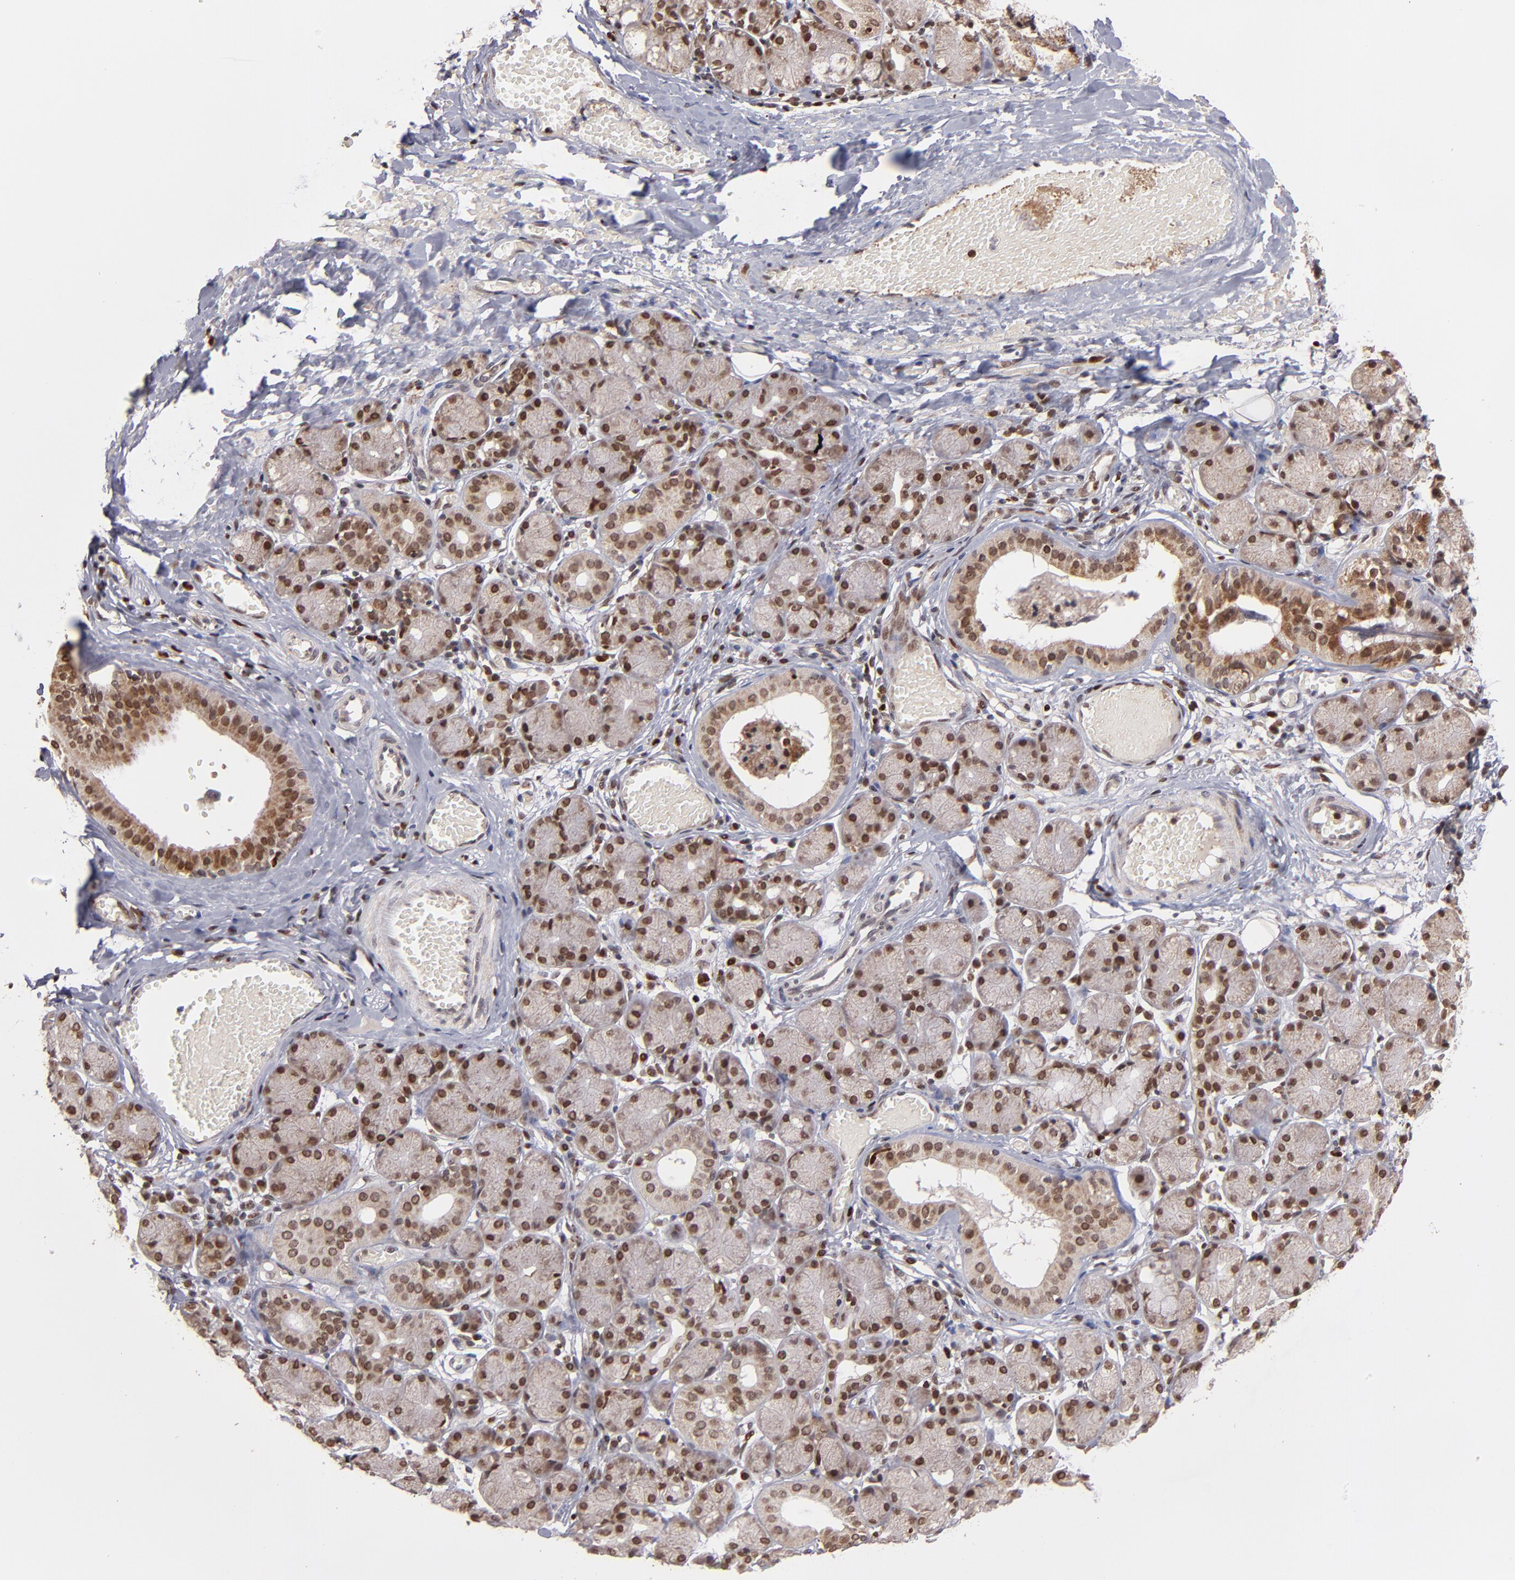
{"staining": {"intensity": "moderate", "quantity": ">75%", "location": "cytoplasmic/membranous,nuclear"}, "tissue": "salivary gland", "cell_type": "Glandular cells", "image_type": "normal", "snomed": [{"axis": "morphology", "description": "Normal tissue, NOS"}, {"axis": "topography", "description": "Salivary gland"}], "caption": "Immunohistochemical staining of normal human salivary gland demonstrates moderate cytoplasmic/membranous,nuclear protein staining in about >75% of glandular cells. Immunohistochemistry stains the protein of interest in brown and the nuclei are stained blue.", "gene": "TOP1MT", "patient": {"sex": "female", "age": 24}}